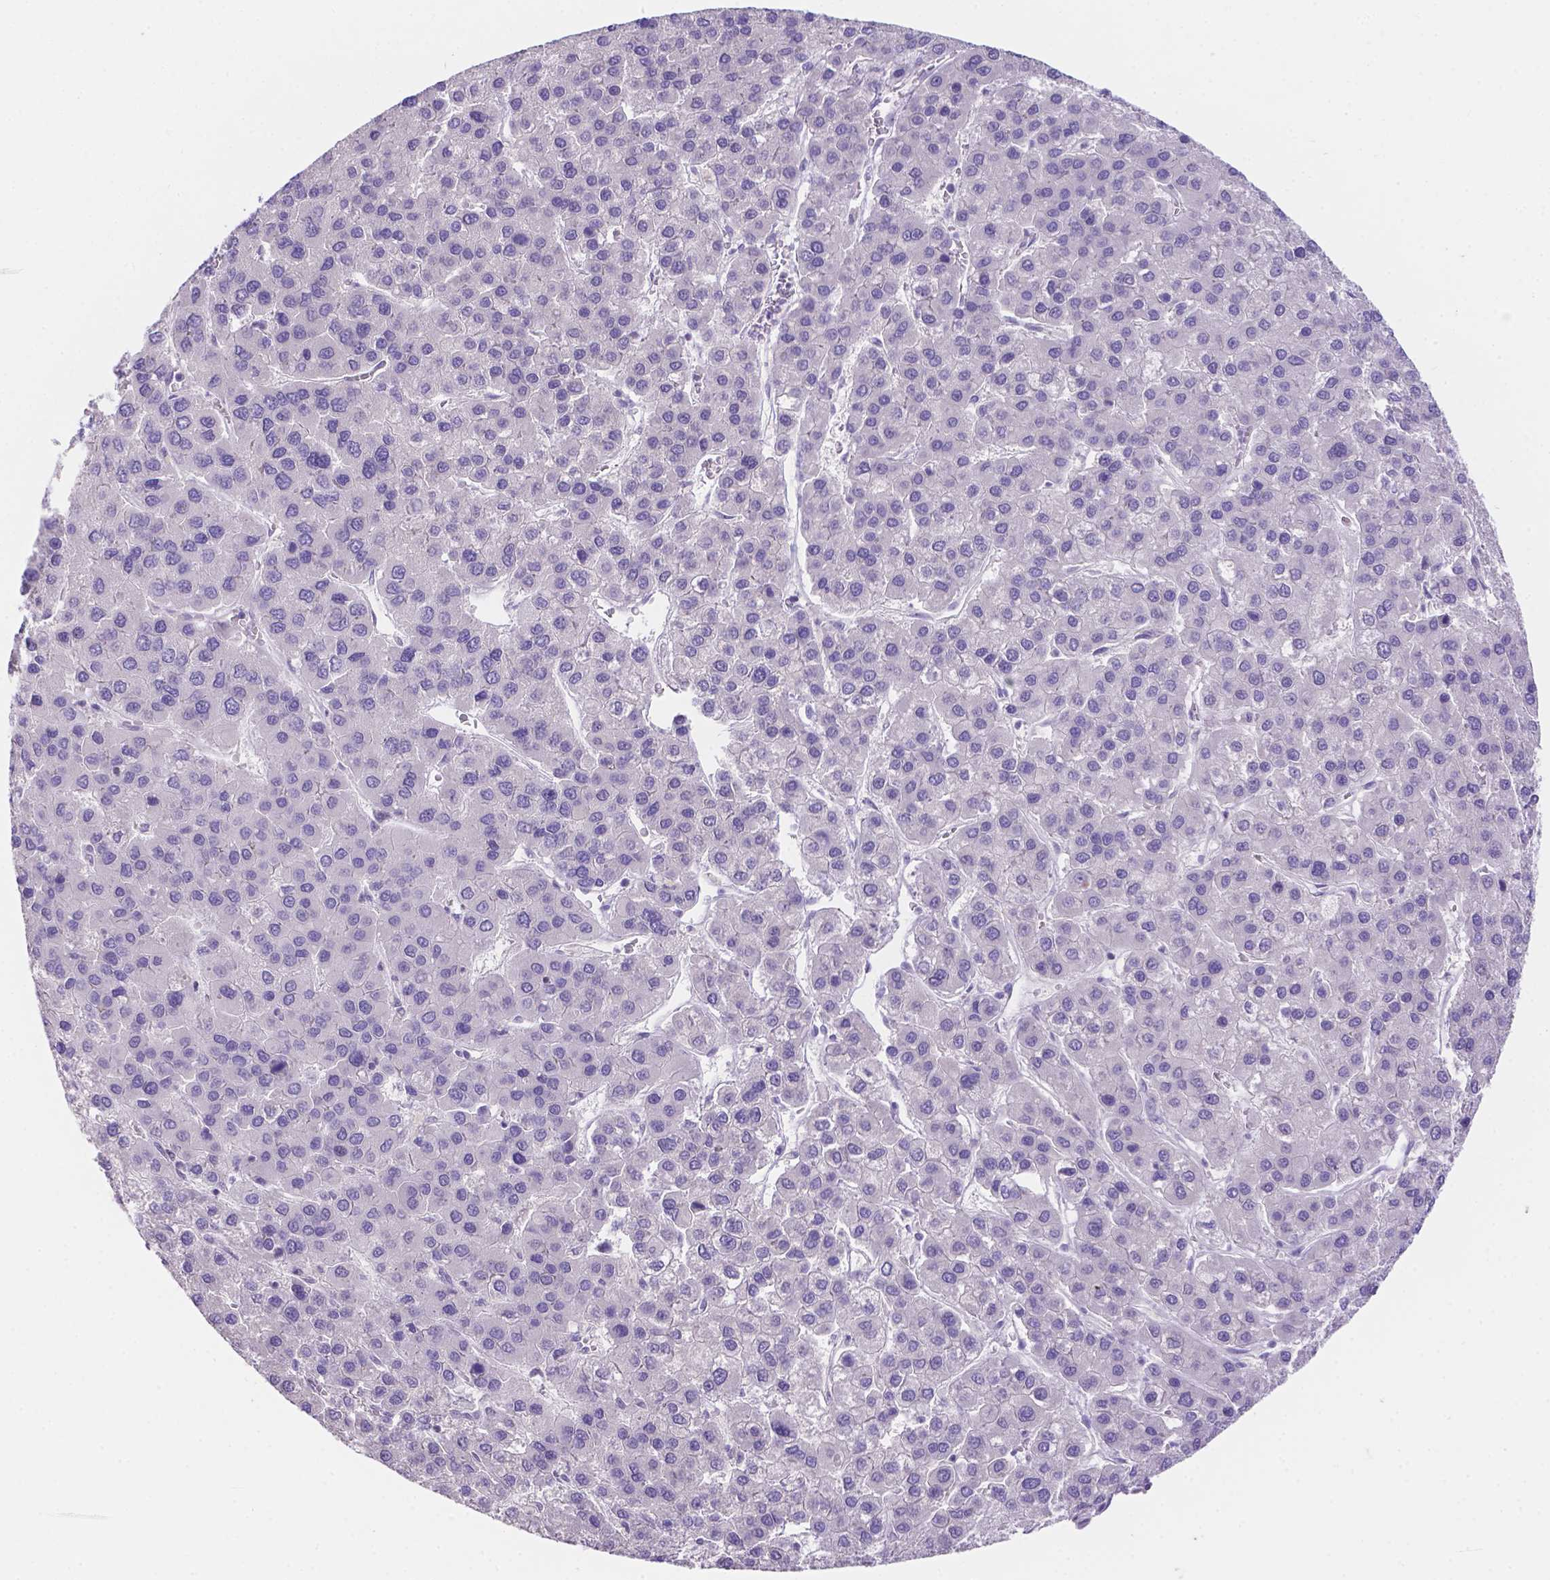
{"staining": {"intensity": "negative", "quantity": "none", "location": "none"}, "tissue": "liver cancer", "cell_type": "Tumor cells", "image_type": "cancer", "snomed": [{"axis": "morphology", "description": "Carcinoma, Hepatocellular, NOS"}, {"axis": "topography", "description": "Liver"}], "caption": "Tumor cells show no significant positivity in liver cancer.", "gene": "CD96", "patient": {"sex": "female", "age": 41}}